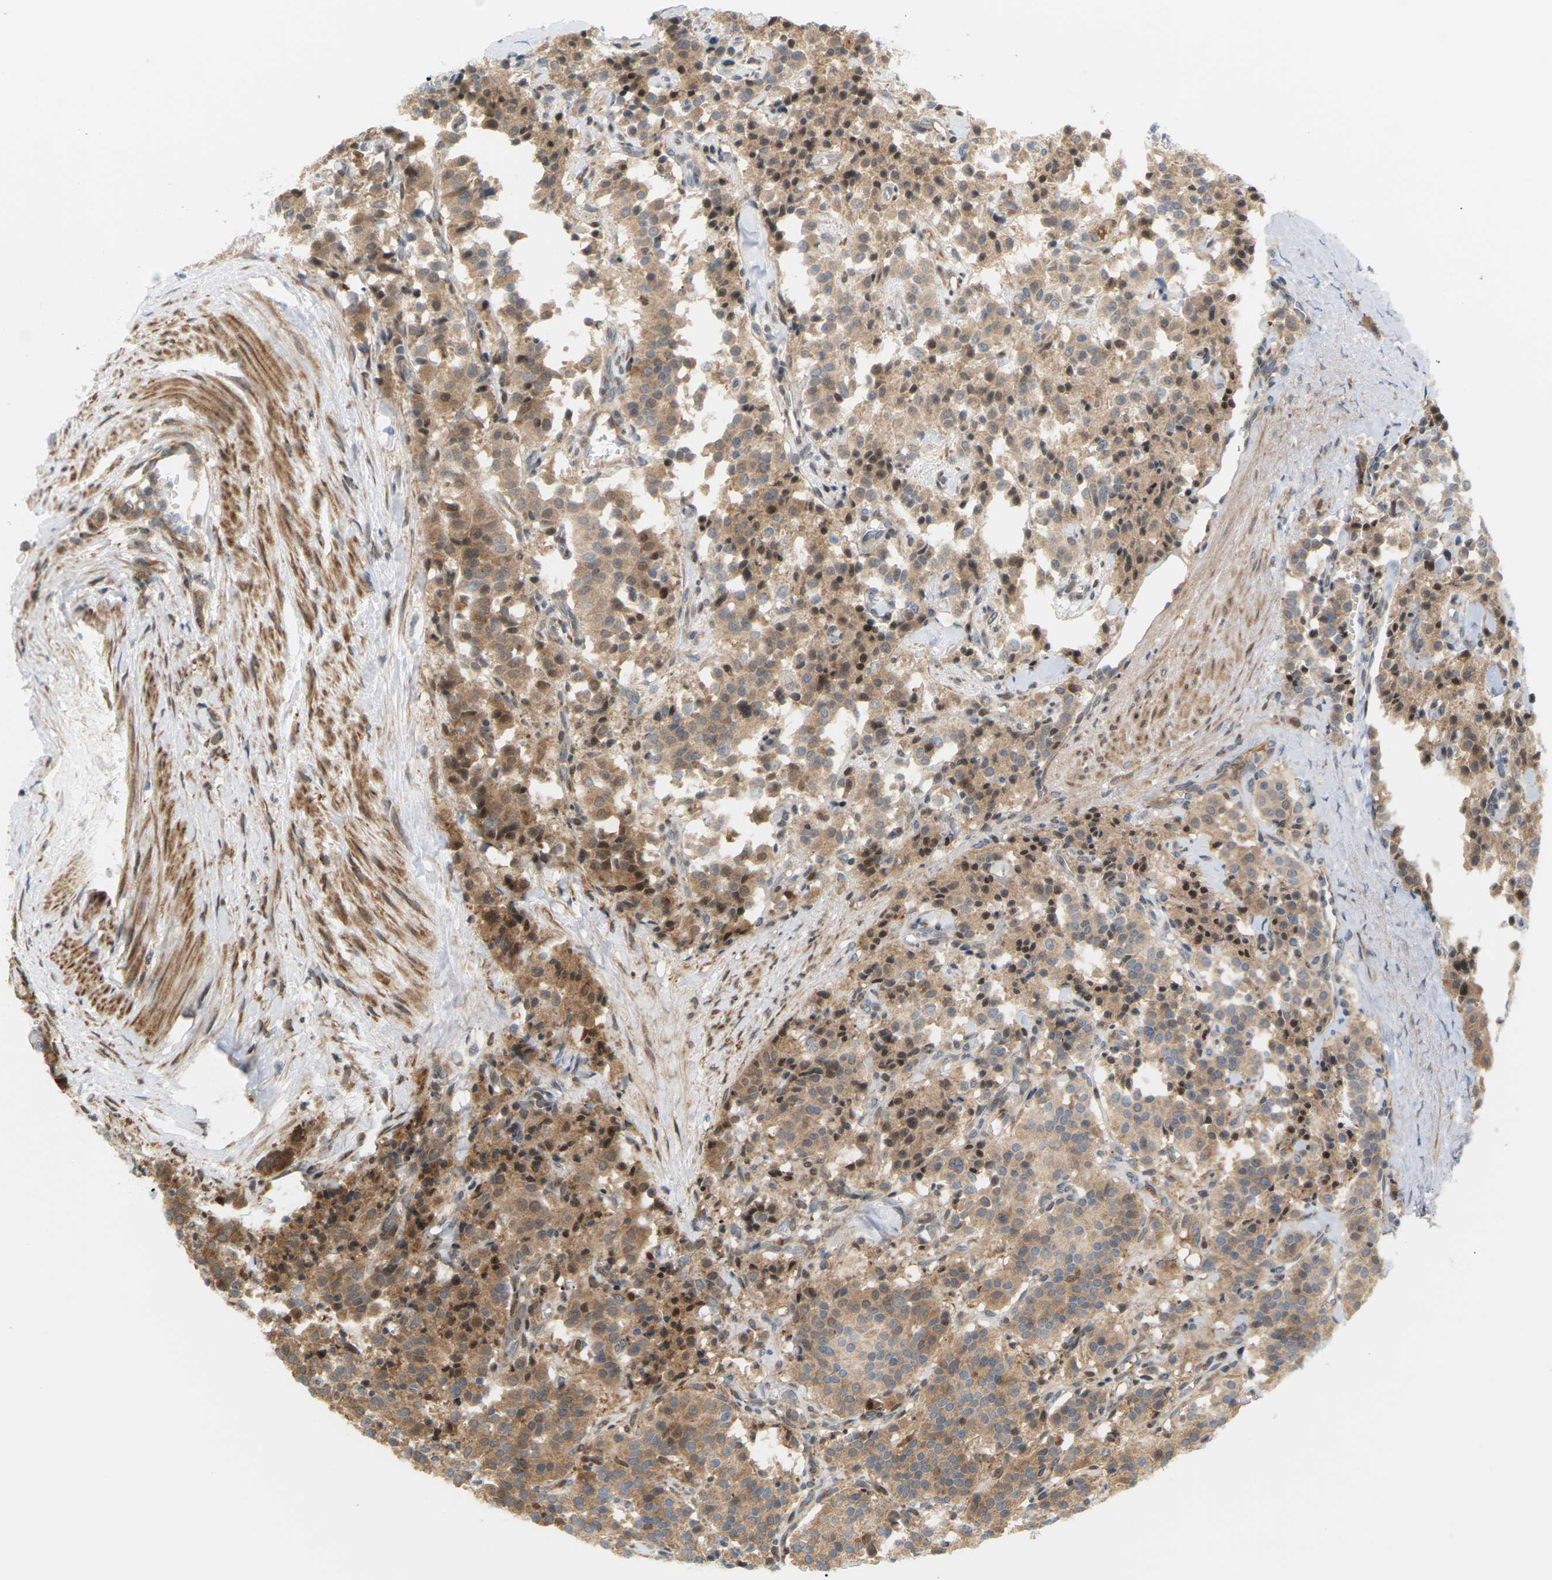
{"staining": {"intensity": "moderate", "quantity": ">75%", "location": "cytoplasmic/membranous,nuclear"}, "tissue": "carcinoid", "cell_type": "Tumor cells", "image_type": "cancer", "snomed": [{"axis": "morphology", "description": "Carcinoid, malignant, NOS"}, {"axis": "topography", "description": "Lung"}], "caption": "The immunohistochemical stain labels moderate cytoplasmic/membranous and nuclear staining in tumor cells of carcinoid tissue.", "gene": "ROBO1", "patient": {"sex": "male", "age": 30}}